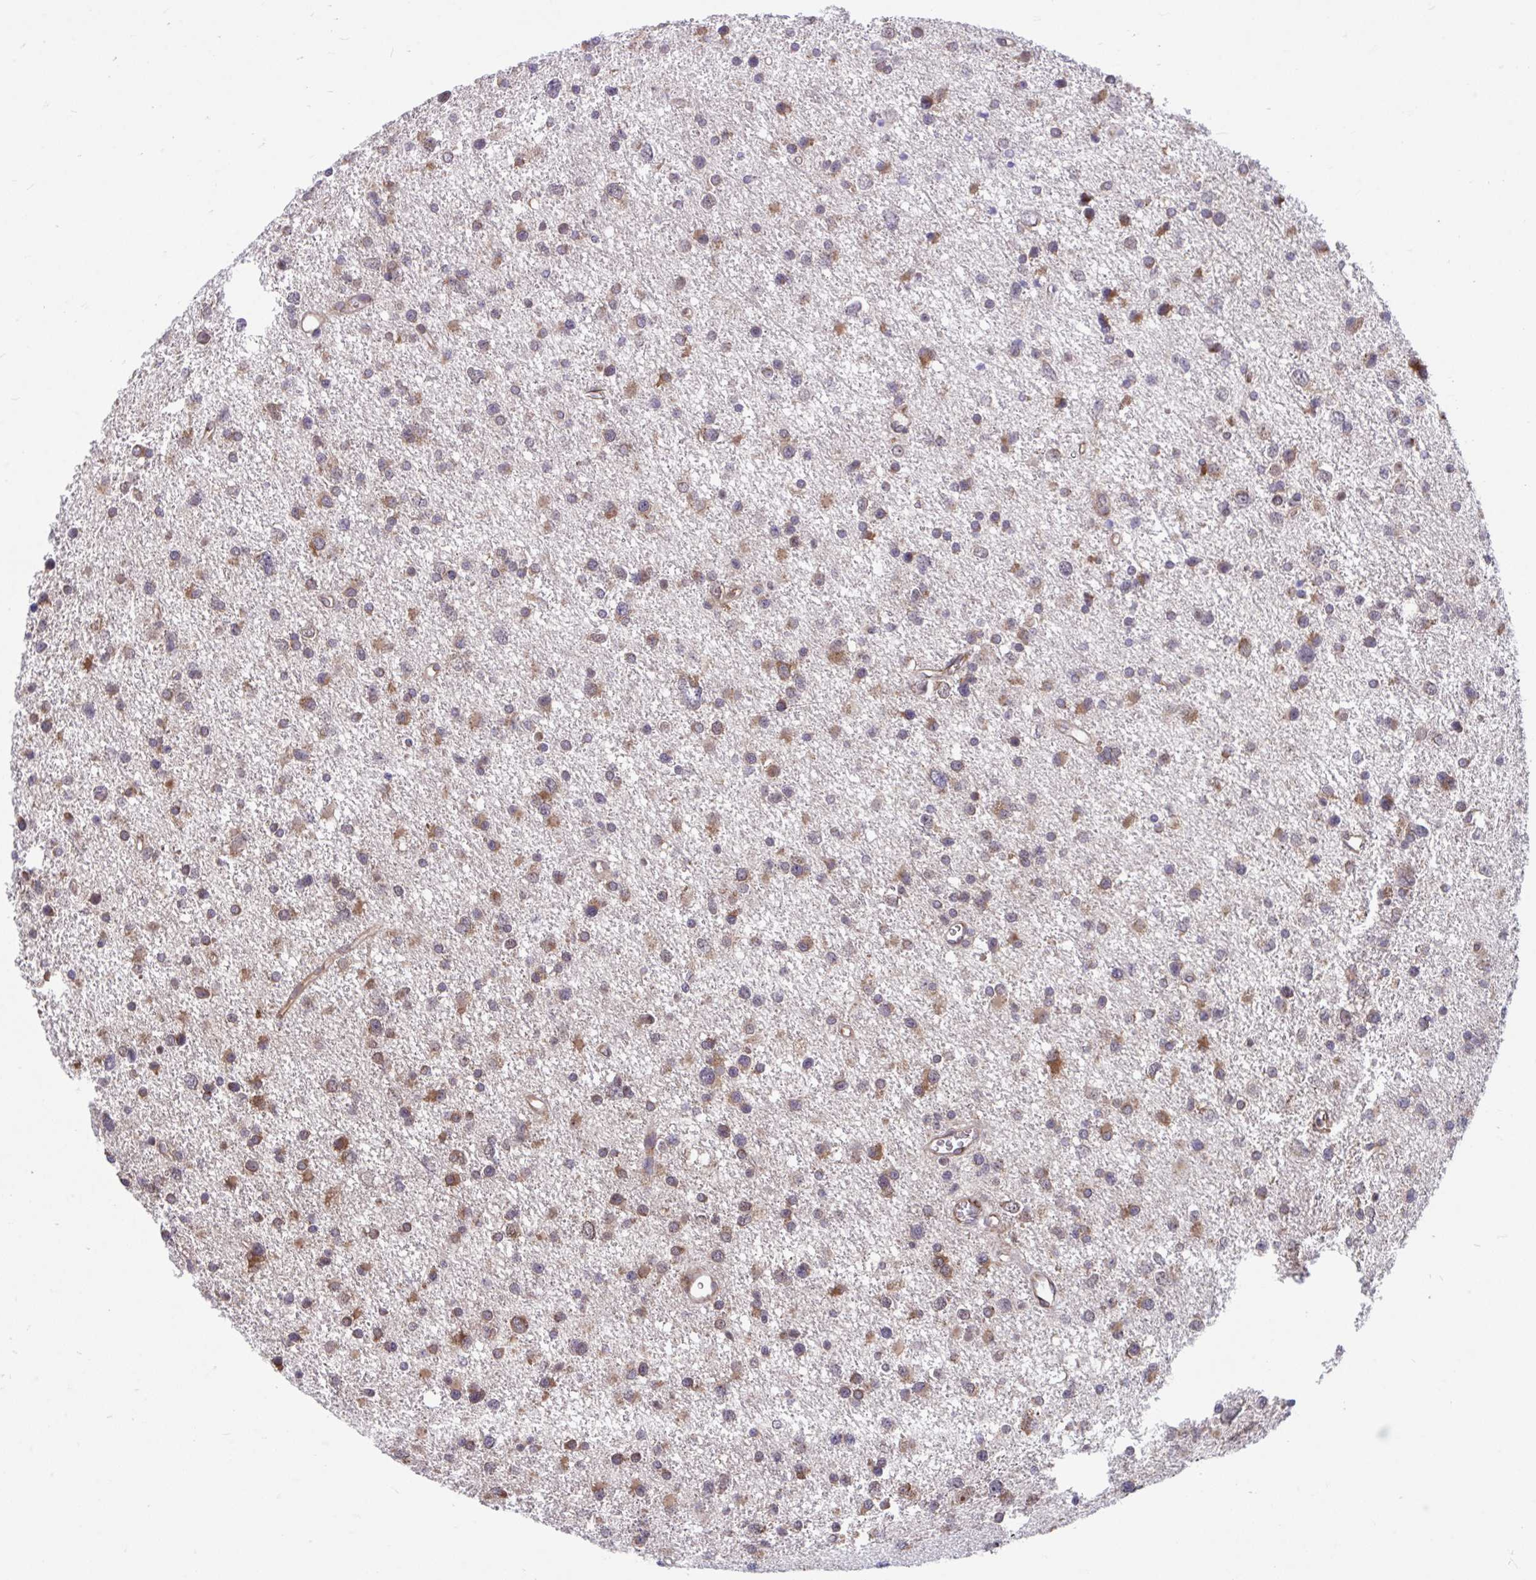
{"staining": {"intensity": "moderate", "quantity": ">75%", "location": "cytoplasmic/membranous"}, "tissue": "glioma", "cell_type": "Tumor cells", "image_type": "cancer", "snomed": [{"axis": "morphology", "description": "Glioma, malignant, Low grade"}, {"axis": "topography", "description": "Brain"}], "caption": "DAB (3,3'-diaminobenzidine) immunohistochemical staining of human malignant glioma (low-grade) demonstrates moderate cytoplasmic/membranous protein expression in about >75% of tumor cells.", "gene": "SELENON", "patient": {"sex": "female", "age": 55}}